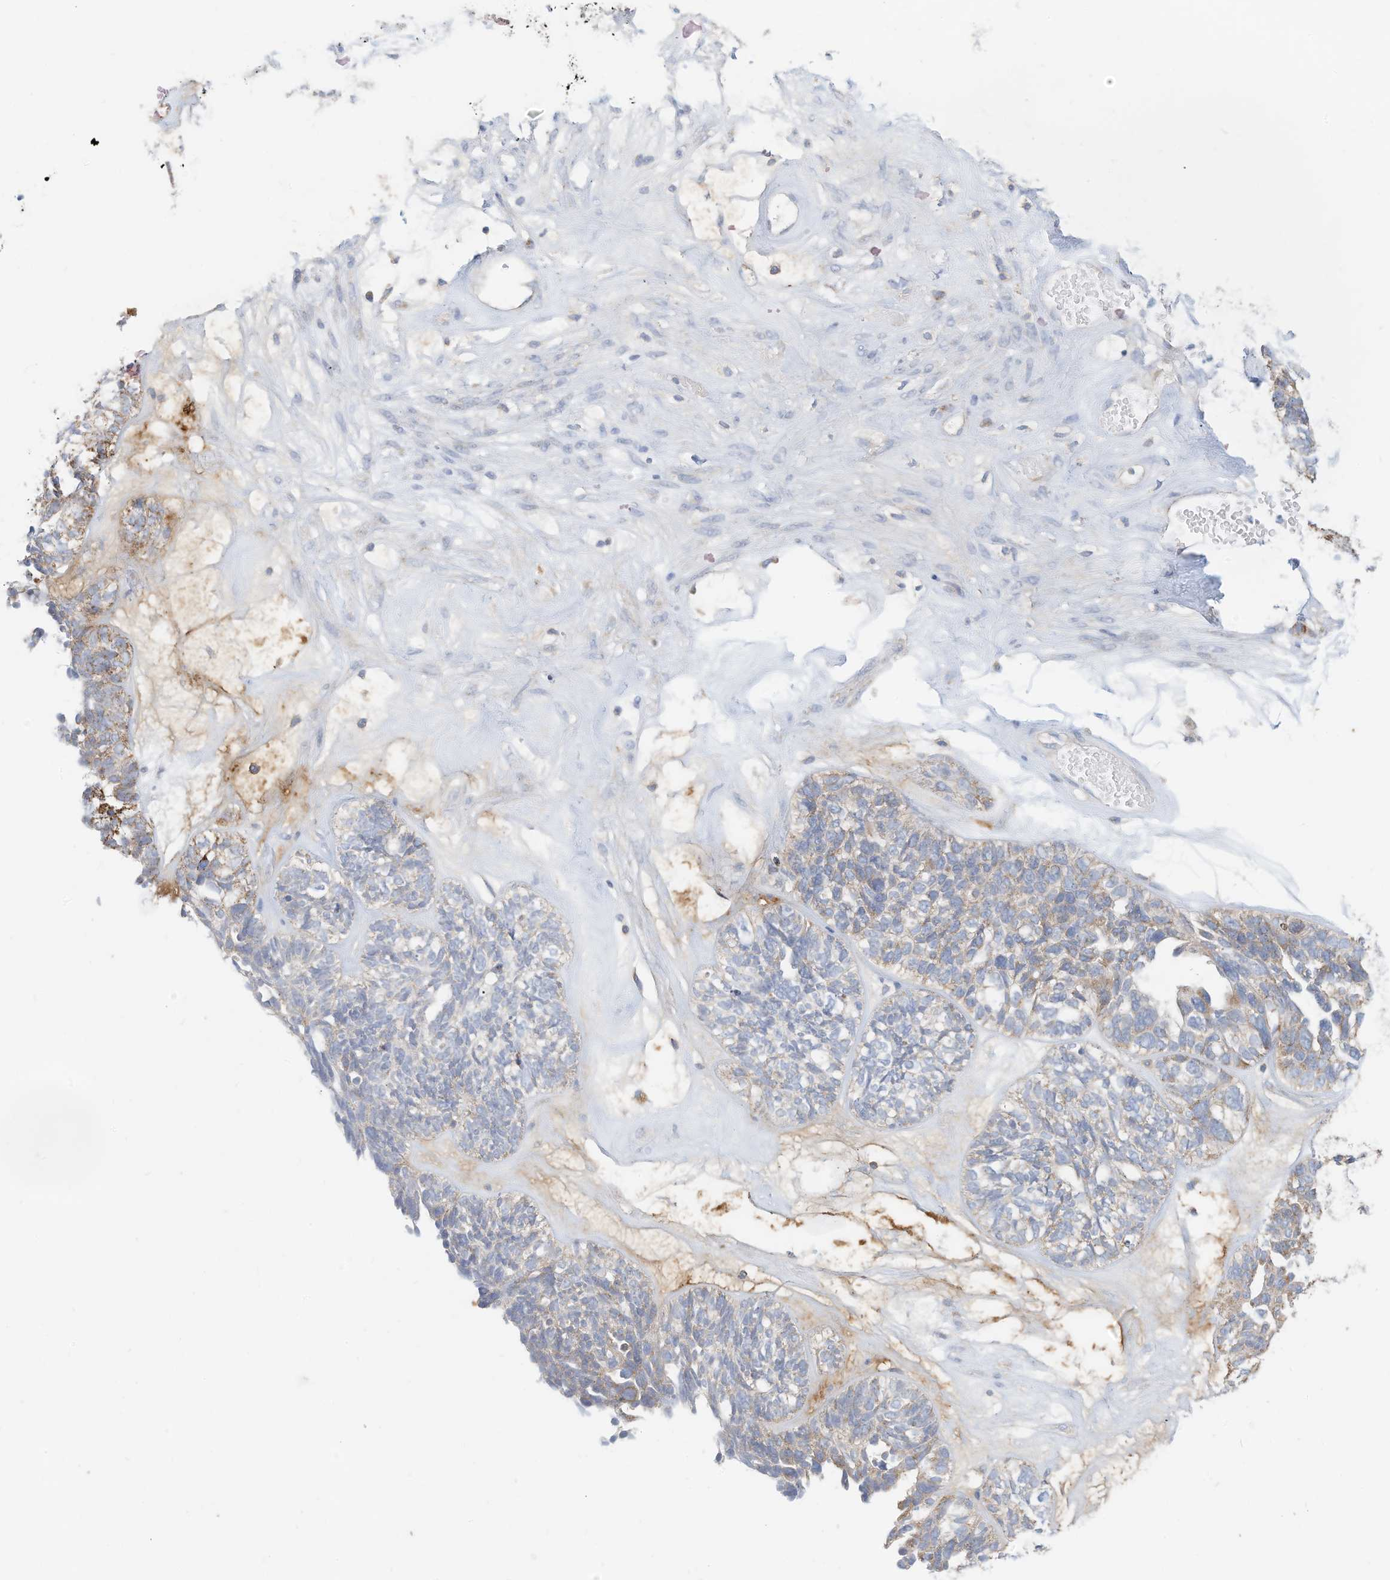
{"staining": {"intensity": "weak", "quantity": "<25%", "location": "cytoplasmic/membranous"}, "tissue": "ovarian cancer", "cell_type": "Tumor cells", "image_type": "cancer", "snomed": [{"axis": "morphology", "description": "Cystadenocarcinoma, serous, NOS"}, {"axis": "topography", "description": "Ovary"}], "caption": "DAB immunohistochemical staining of ovarian cancer demonstrates no significant positivity in tumor cells. Brightfield microscopy of immunohistochemistry stained with DAB (brown) and hematoxylin (blue), captured at high magnification.", "gene": "RHOH", "patient": {"sex": "female", "age": 79}}